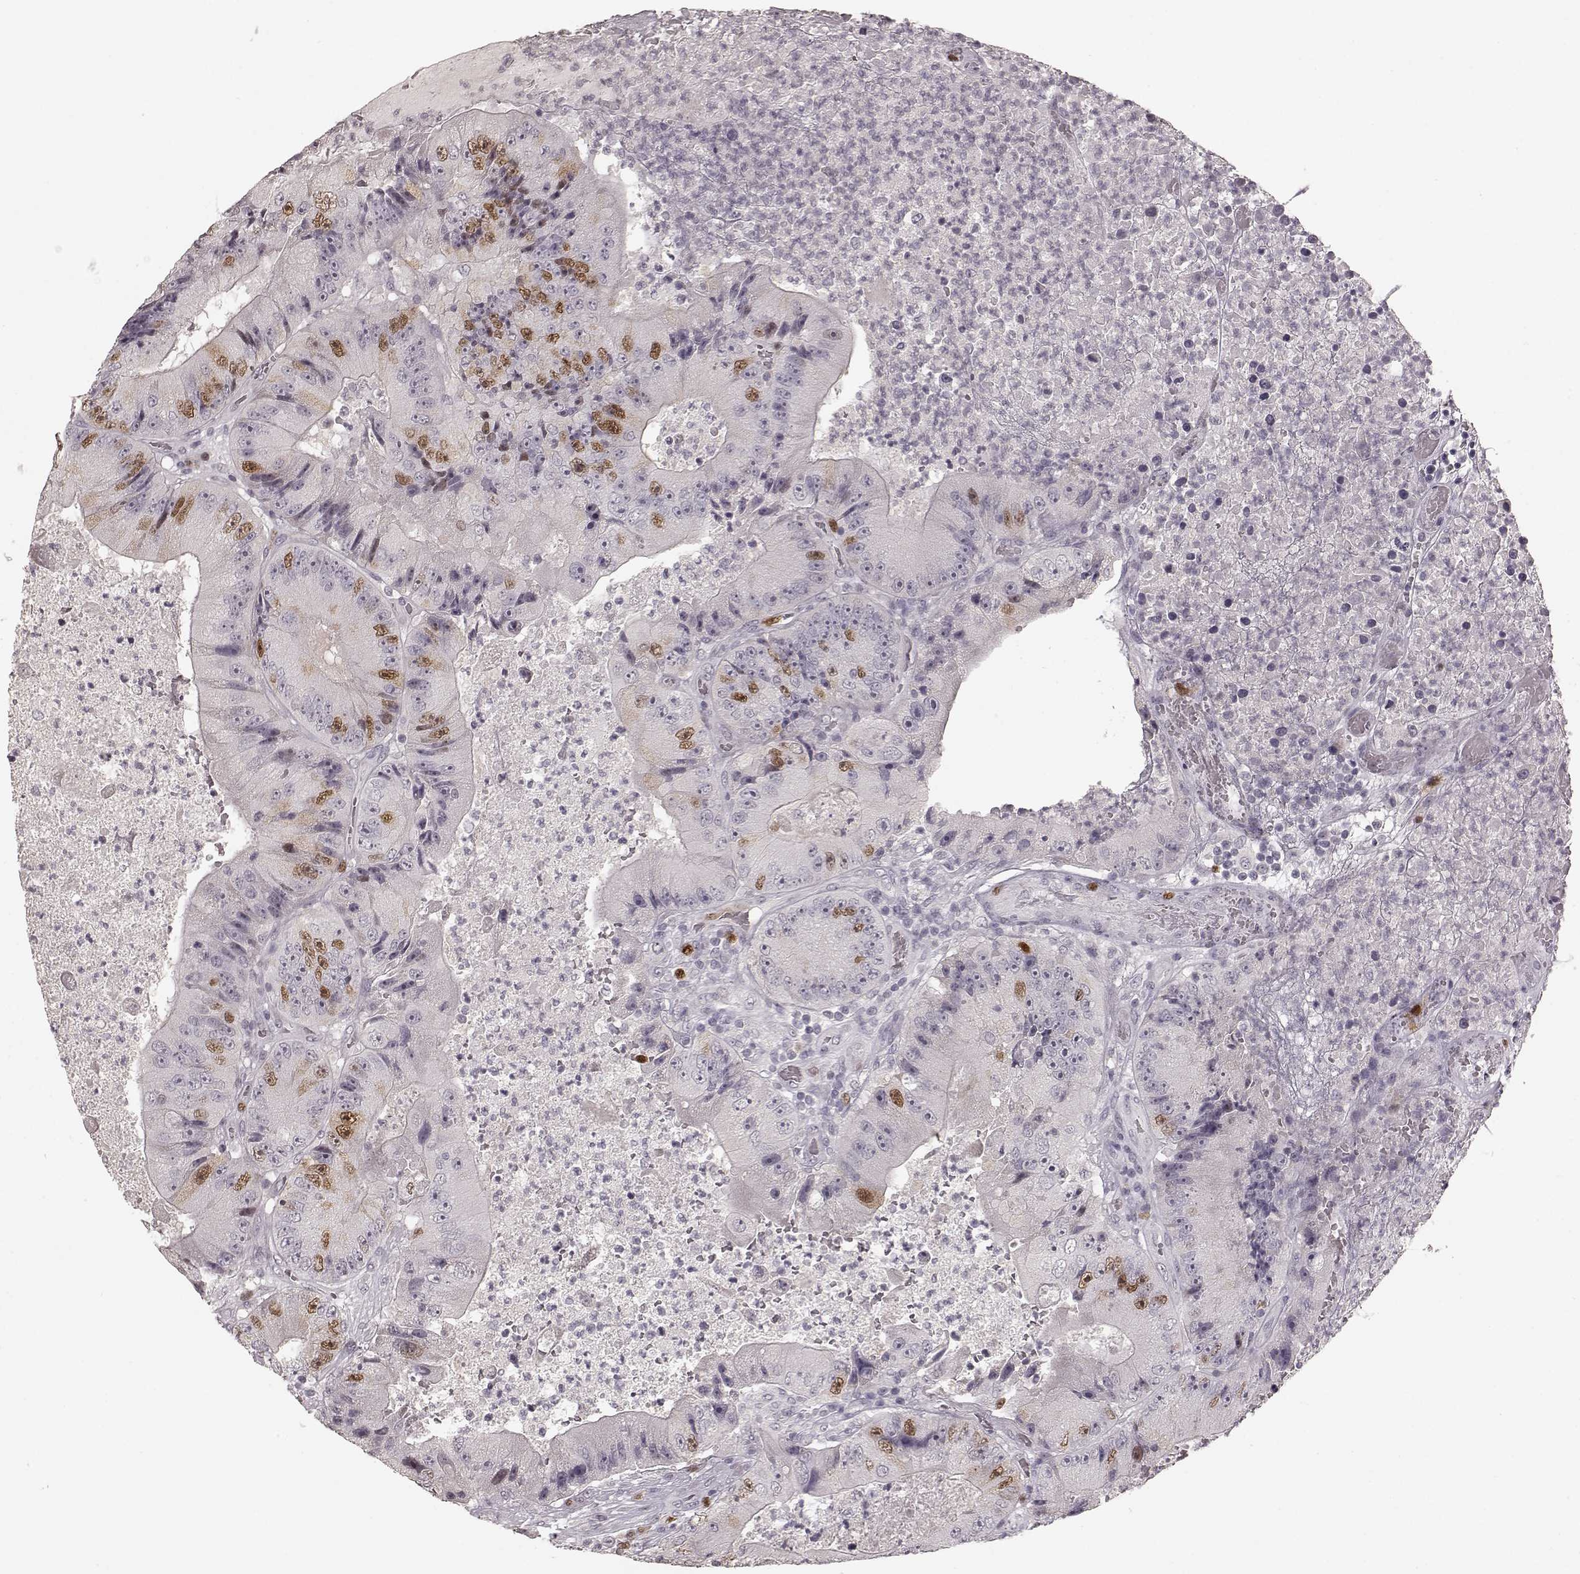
{"staining": {"intensity": "moderate", "quantity": "<25%", "location": "nuclear"}, "tissue": "colorectal cancer", "cell_type": "Tumor cells", "image_type": "cancer", "snomed": [{"axis": "morphology", "description": "Adenocarcinoma, NOS"}, {"axis": "topography", "description": "Colon"}], "caption": "An immunohistochemistry (IHC) micrograph of neoplastic tissue is shown. Protein staining in brown highlights moderate nuclear positivity in colorectal cancer within tumor cells. Immunohistochemistry stains the protein of interest in brown and the nuclei are stained blue.", "gene": "CCNA2", "patient": {"sex": "female", "age": 86}}